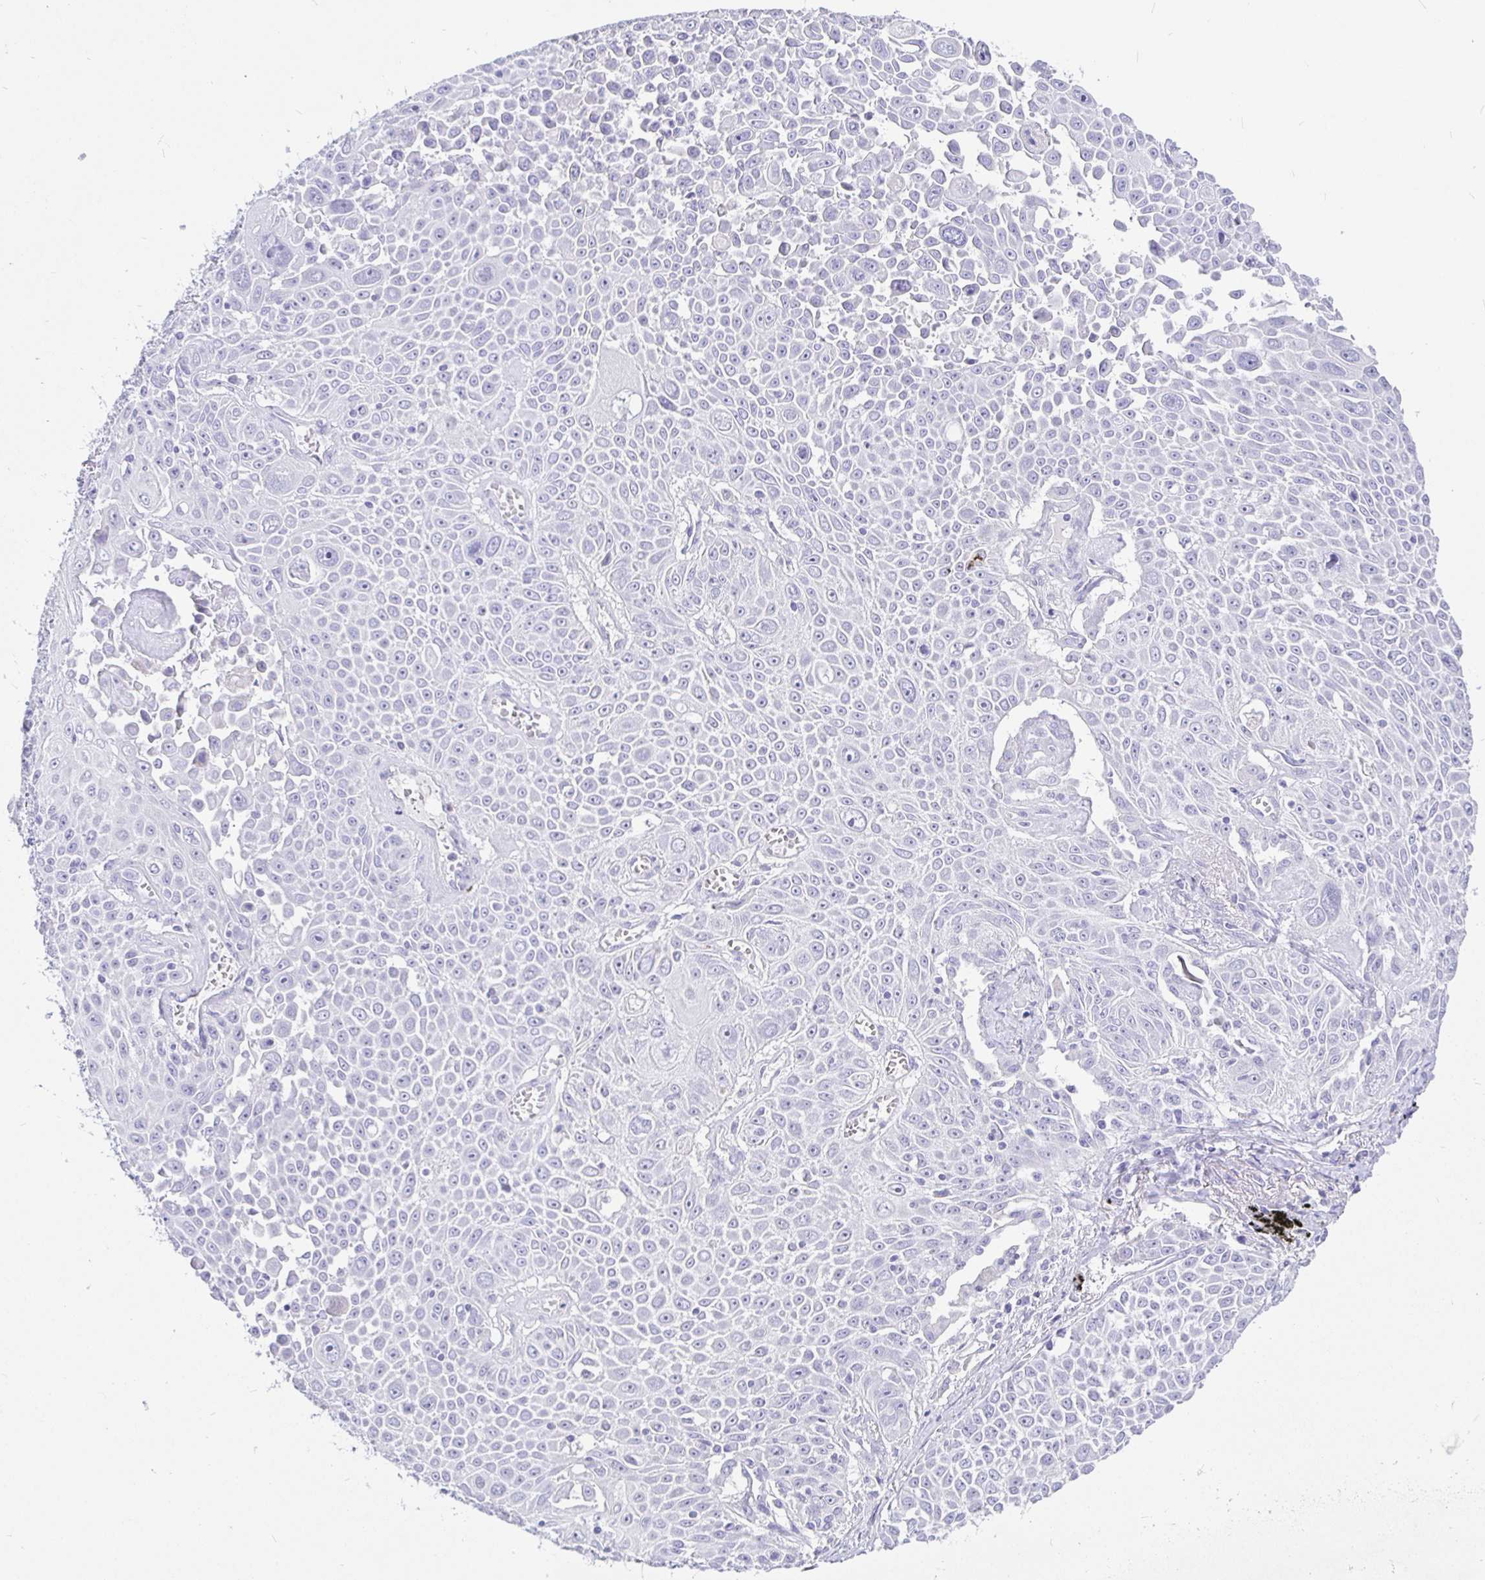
{"staining": {"intensity": "negative", "quantity": "none", "location": "none"}, "tissue": "lung cancer", "cell_type": "Tumor cells", "image_type": "cancer", "snomed": [{"axis": "morphology", "description": "Squamous cell carcinoma, NOS"}, {"axis": "morphology", "description": "Squamous cell carcinoma, metastatic, NOS"}, {"axis": "topography", "description": "Lymph node"}, {"axis": "topography", "description": "Lung"}], "caption": "Immunohistochemistry (IHC) micrograph of human lung squamous cell carcinoma stained for a protein (brown), which demonstrates no expression in tumor cells.", "gene": "TPTE", "patient": {"sex": "female", "age": 62}}